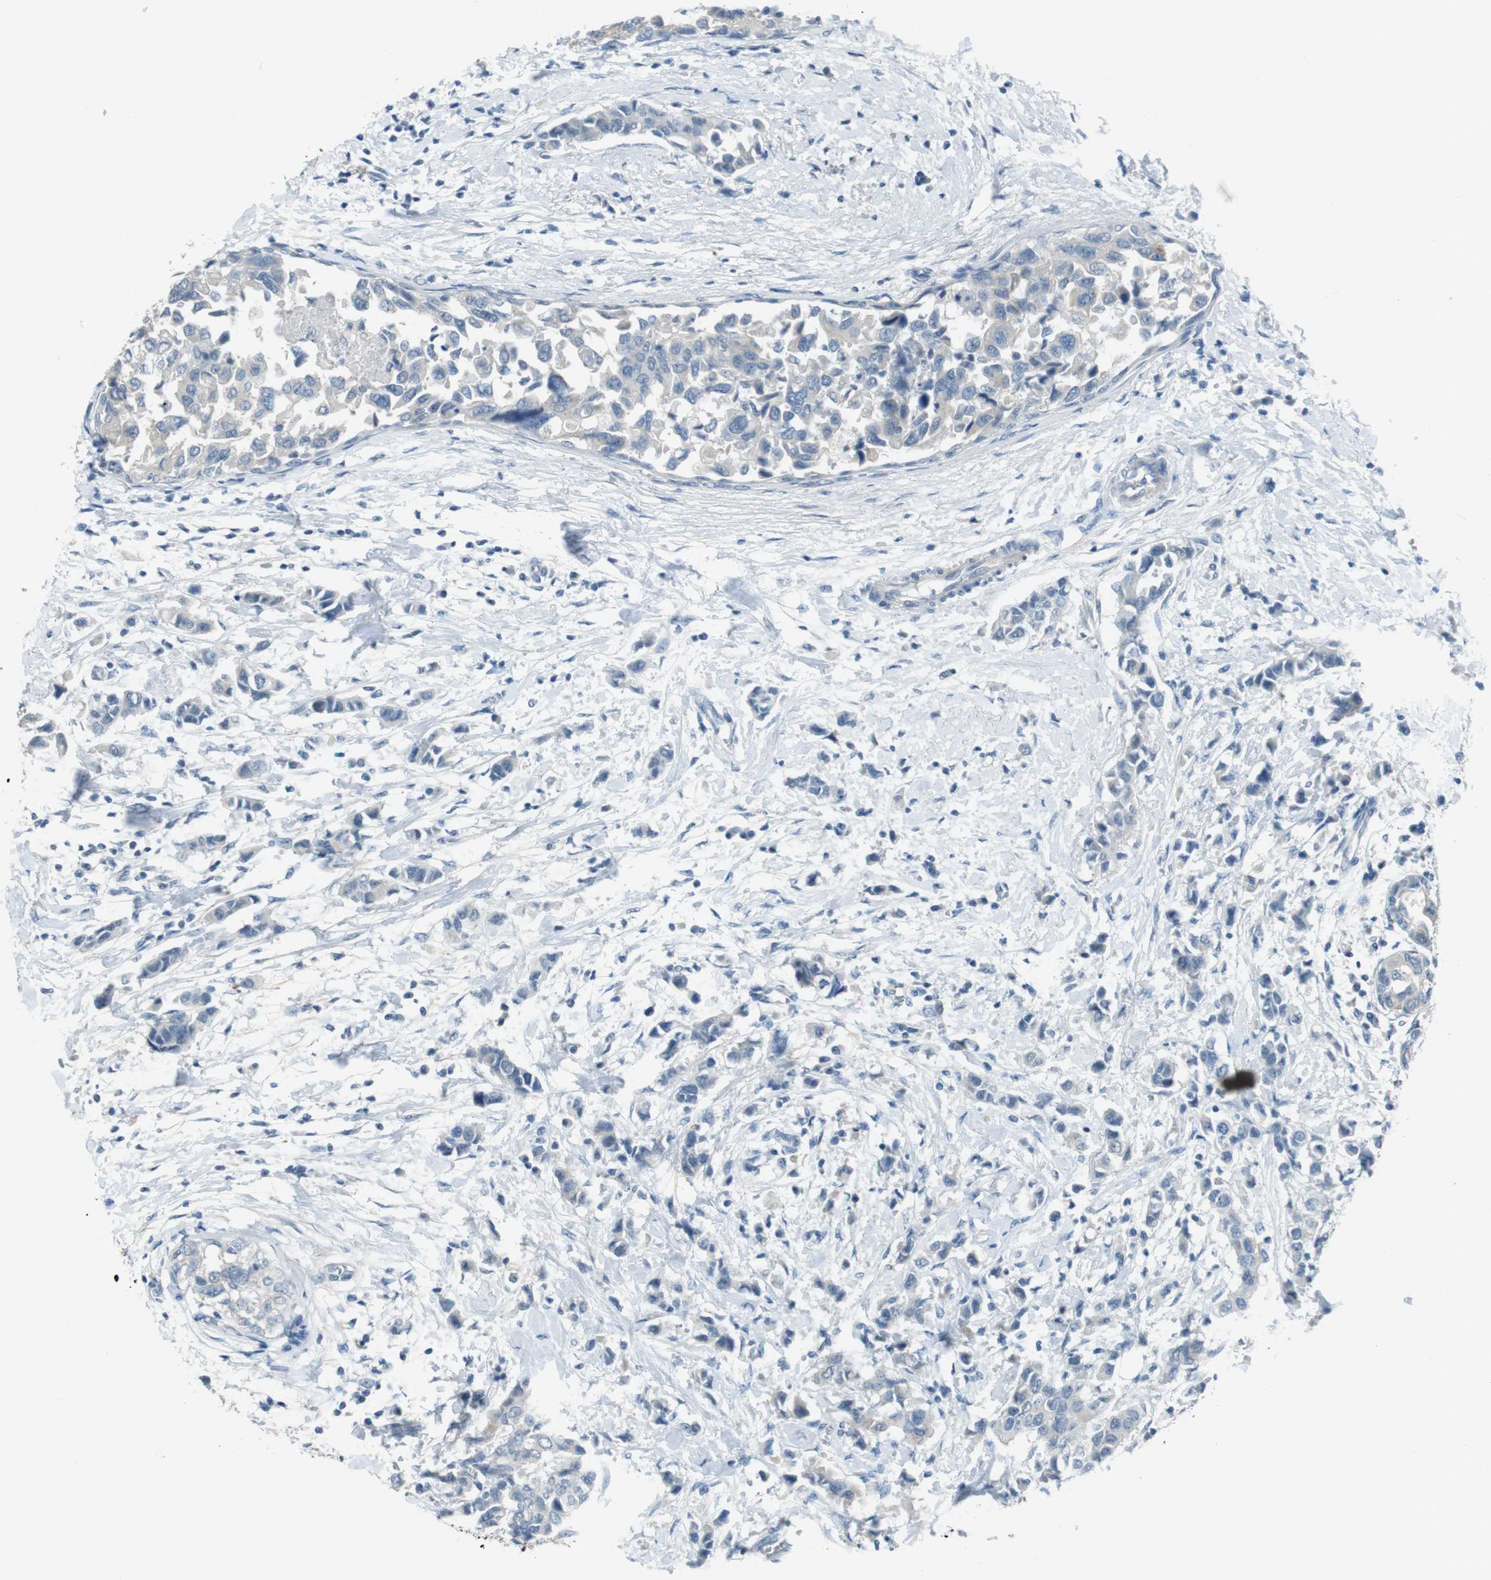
{"staining": {"intensity": "negative", "quantity": "none", "location": "none"}, "tissue": "breast cancer", "cell_type": "Tumor cells", "image_type": "cancer", "snomed": [{"axis": "morphology", "description": "Normal tissue, NOS"}, {"axis": "morphology", "description": "Duct carcinoma"}, {"axis": "topography", "description": "Breast"}], "caption": "The IHC histopathology image has no significant expression in tumor cells of breast cancer (invasive ductal carcinoma) tissue.", "gene": "ENTPD7", "patient": {"sex": "female", "age": 50}}